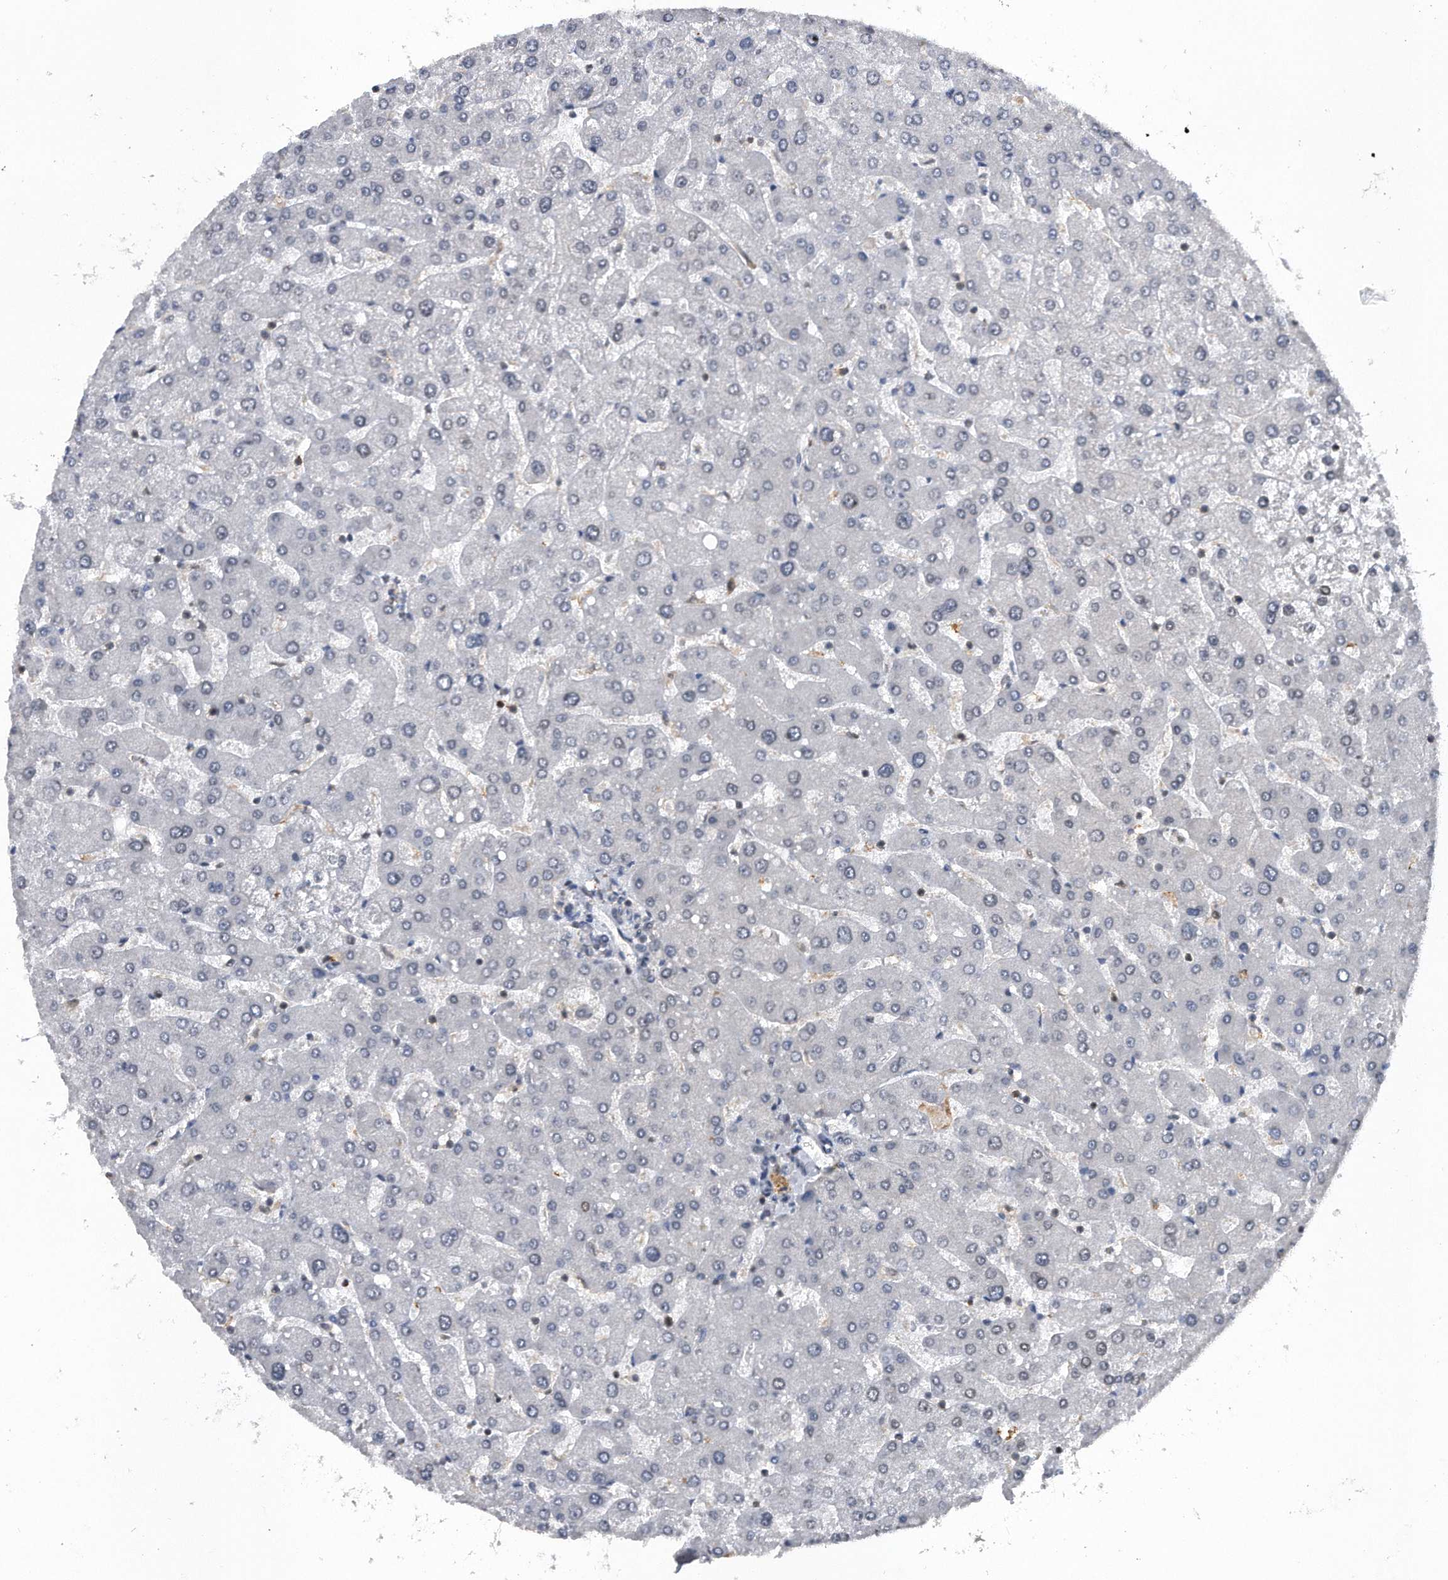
{"staining": {"intensity": "negative", "quantity": "none", "location": "none"}, "tissue": "liver", "cell_type": "Cholangiocytes", "image_type": "normal", "snomed": [{"axis": "morphology", "description": "Normal tissue, NOS"}, {"axis": "topography", "description": "Liver"}], "caption": "A high-resolution micrograph shows IHC staining of unremarkable liver, which exhibits no significant staining in cholangiocytes.", "gene": "VIRMA", "patient": {"sex": "male", "age": 55}}